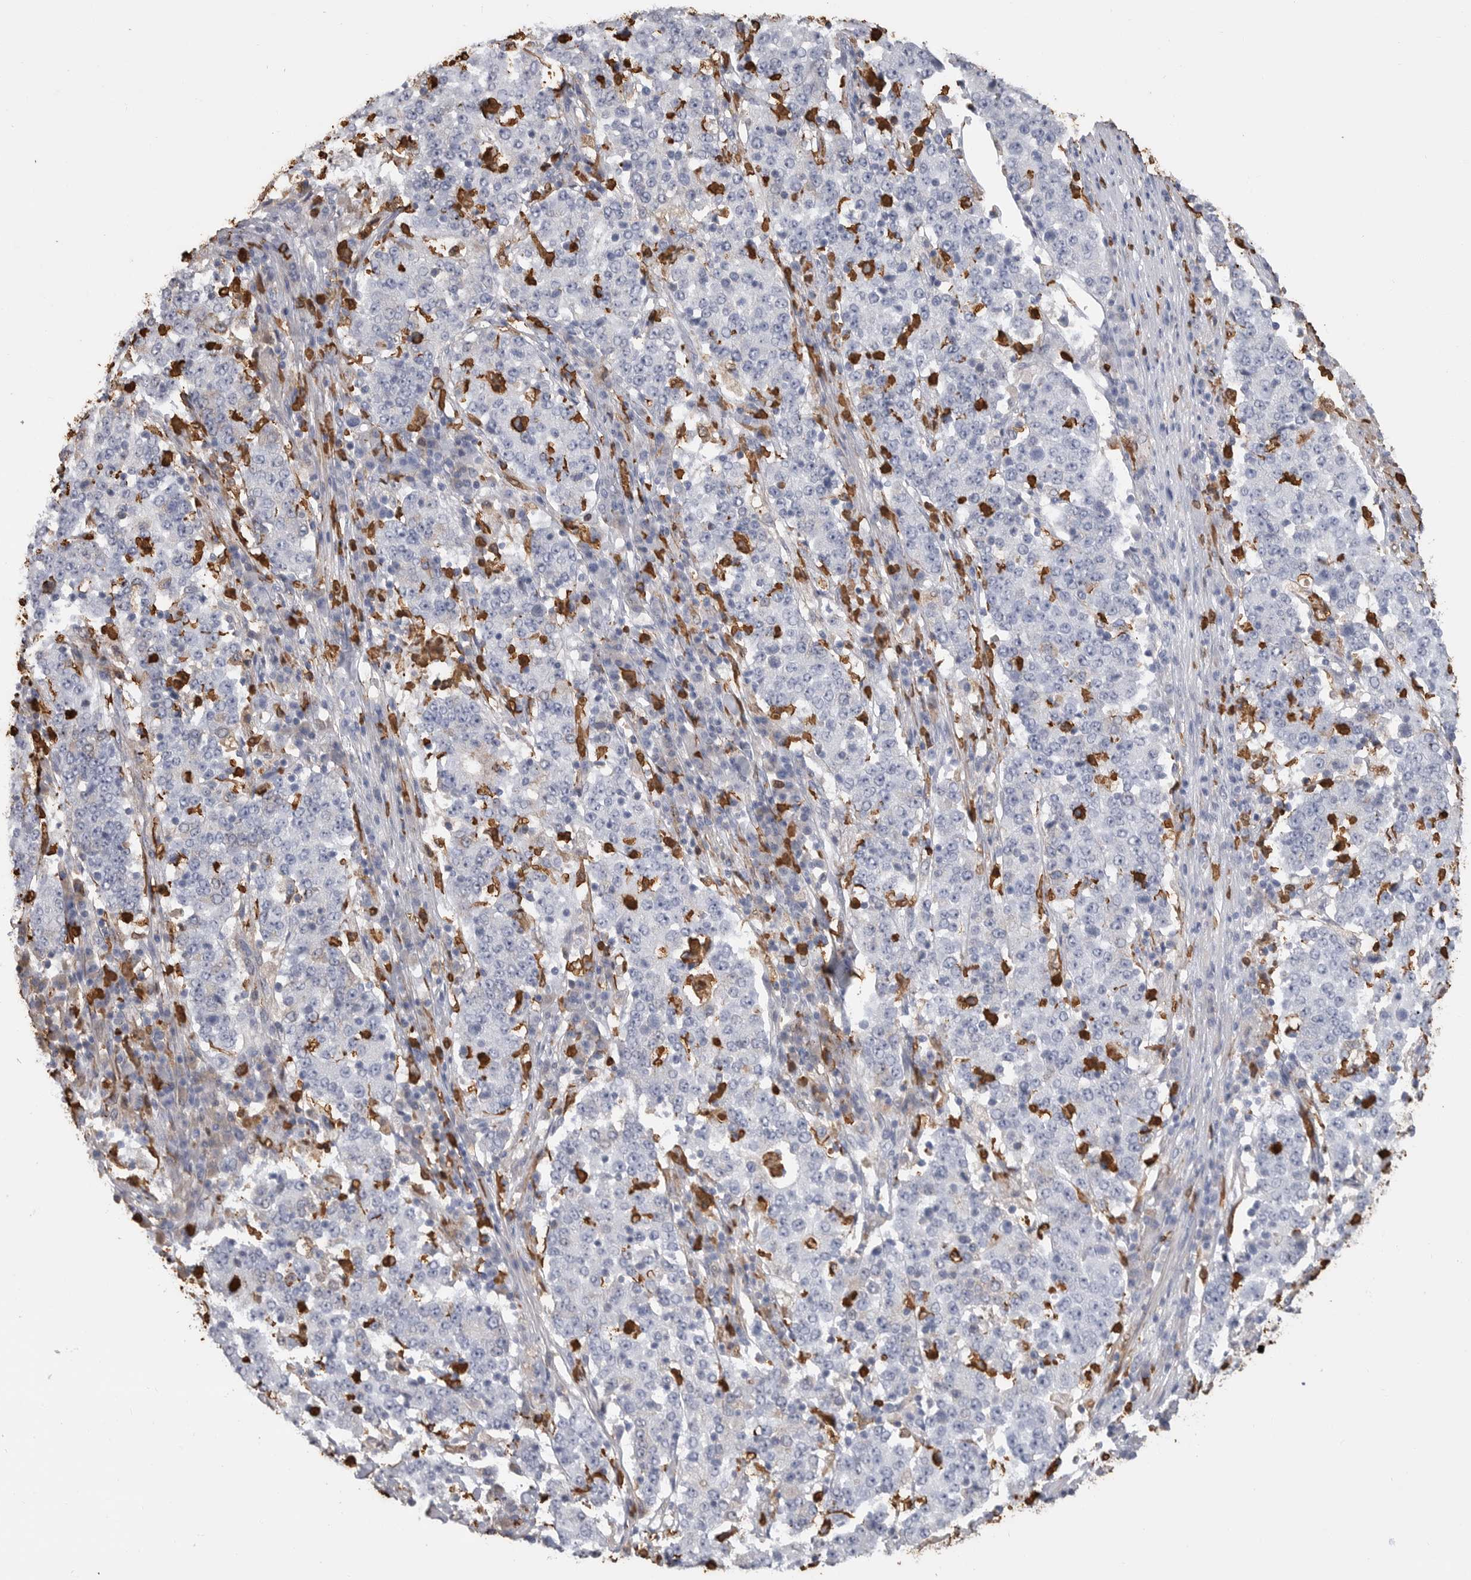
{"staining": {"intensity": "negative", "quantity": "none", "location": "none"}, "tissue": "stomach cancer", "cell_type": "Tumor cells", "image_type": "cancer", "snomed": [{"axis": "morphology", "description": "Adenocarcinoma, NOS"}, {"axis": "topography", "description": "Stomach"}], "caption": "This is an immunohistochemistry micrograph of stomach cancer (adenocarcinoma). There is no positivity in tumor cells.", "gene": "CYB561D1", "patient": {"sex": "male", "age": 59}}